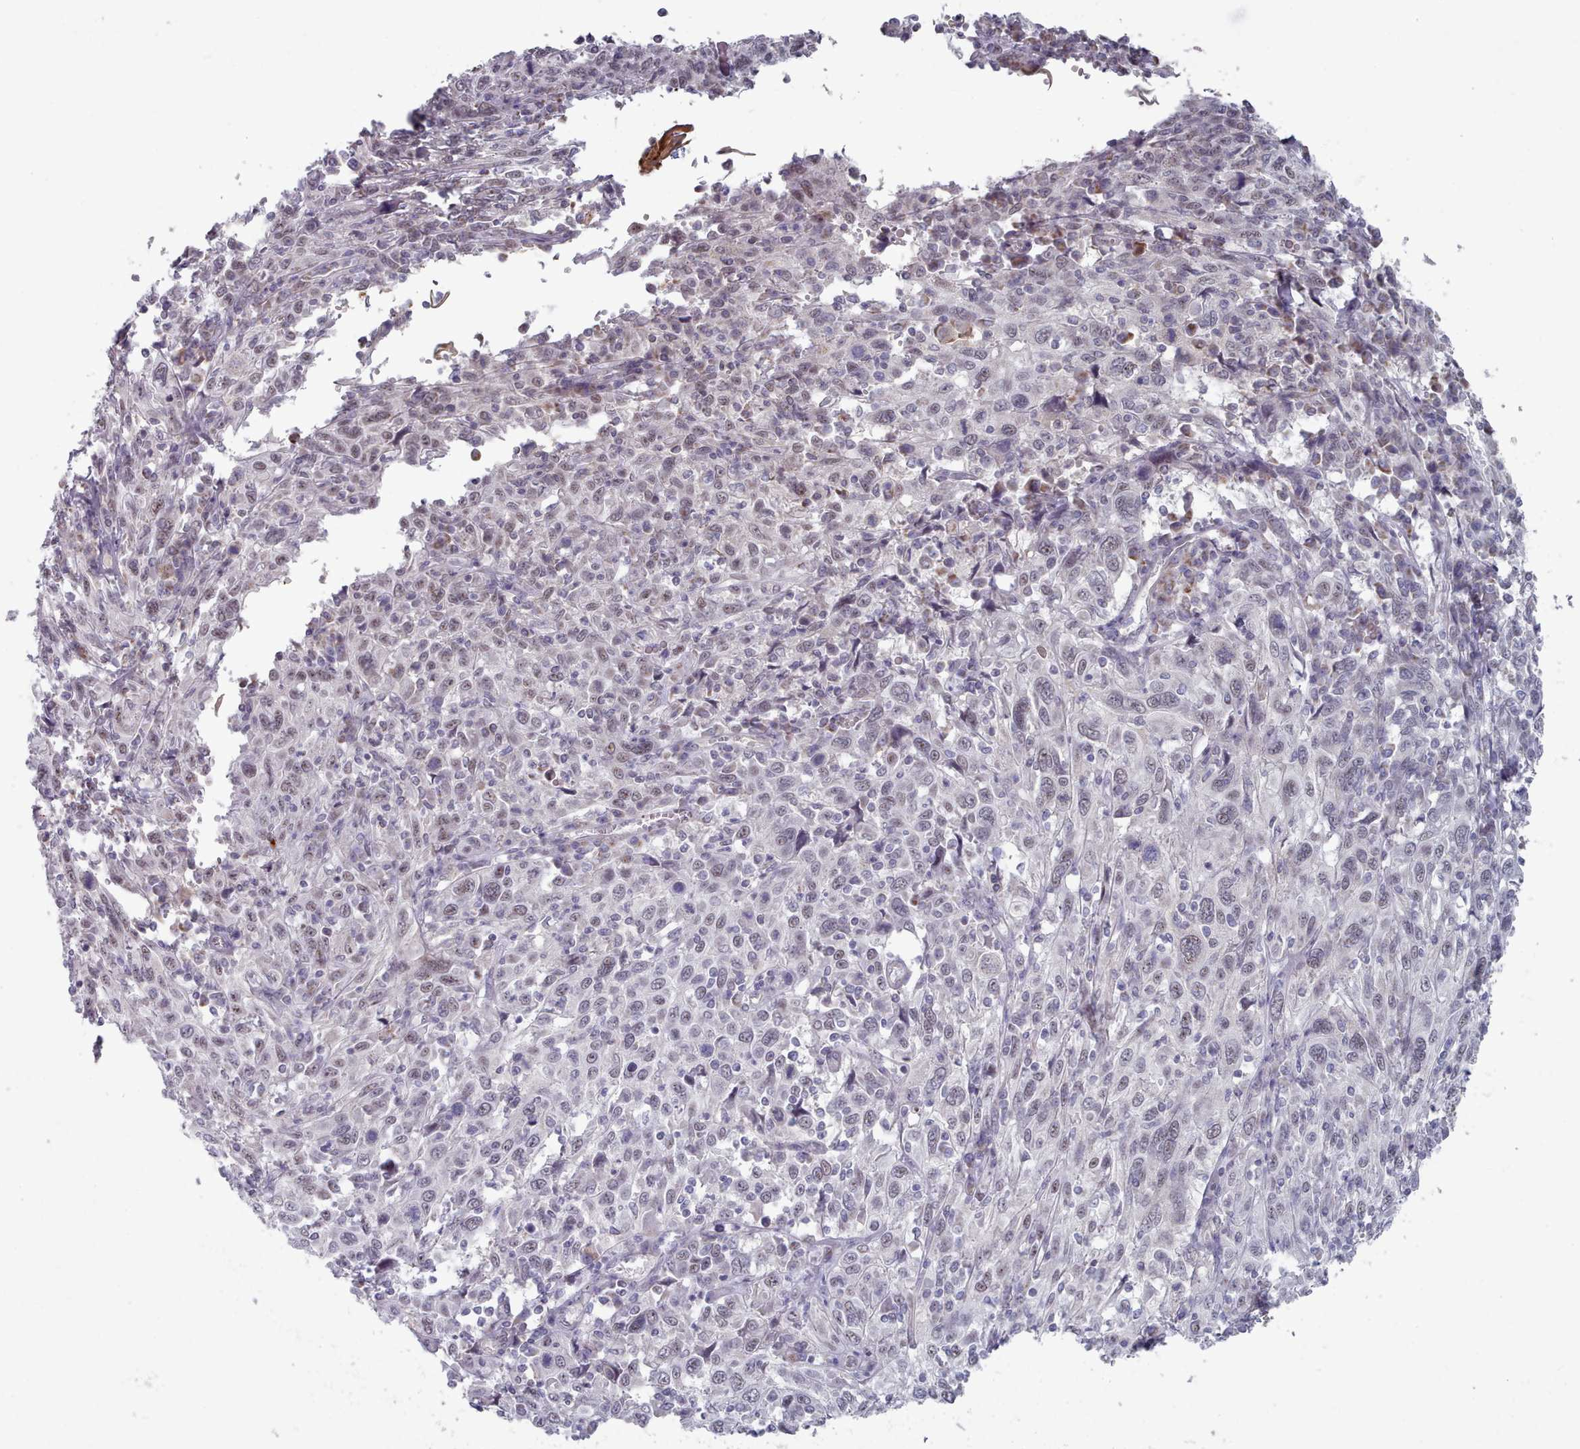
{"staining": {"intensity": "weak", "quantity": "25%-75%", "location": "nuclear"}, "tissue": "cervical cancer", "cell_type": "Tumor cells", "image_type": "cancer", "snomed": [{"axis": "morphology", "description": "Squamous cell carcinoma, NOS"}, {"axis": "topography", "description": "Cervix"}], "caption": "The image exhibits a brown stain indicating the presence of a protein in the nuclear of tumor cells in cervical squamous cell carcinoma.", "gene": "TRARG1", "patient": {"sex": "female", "age": 46}}